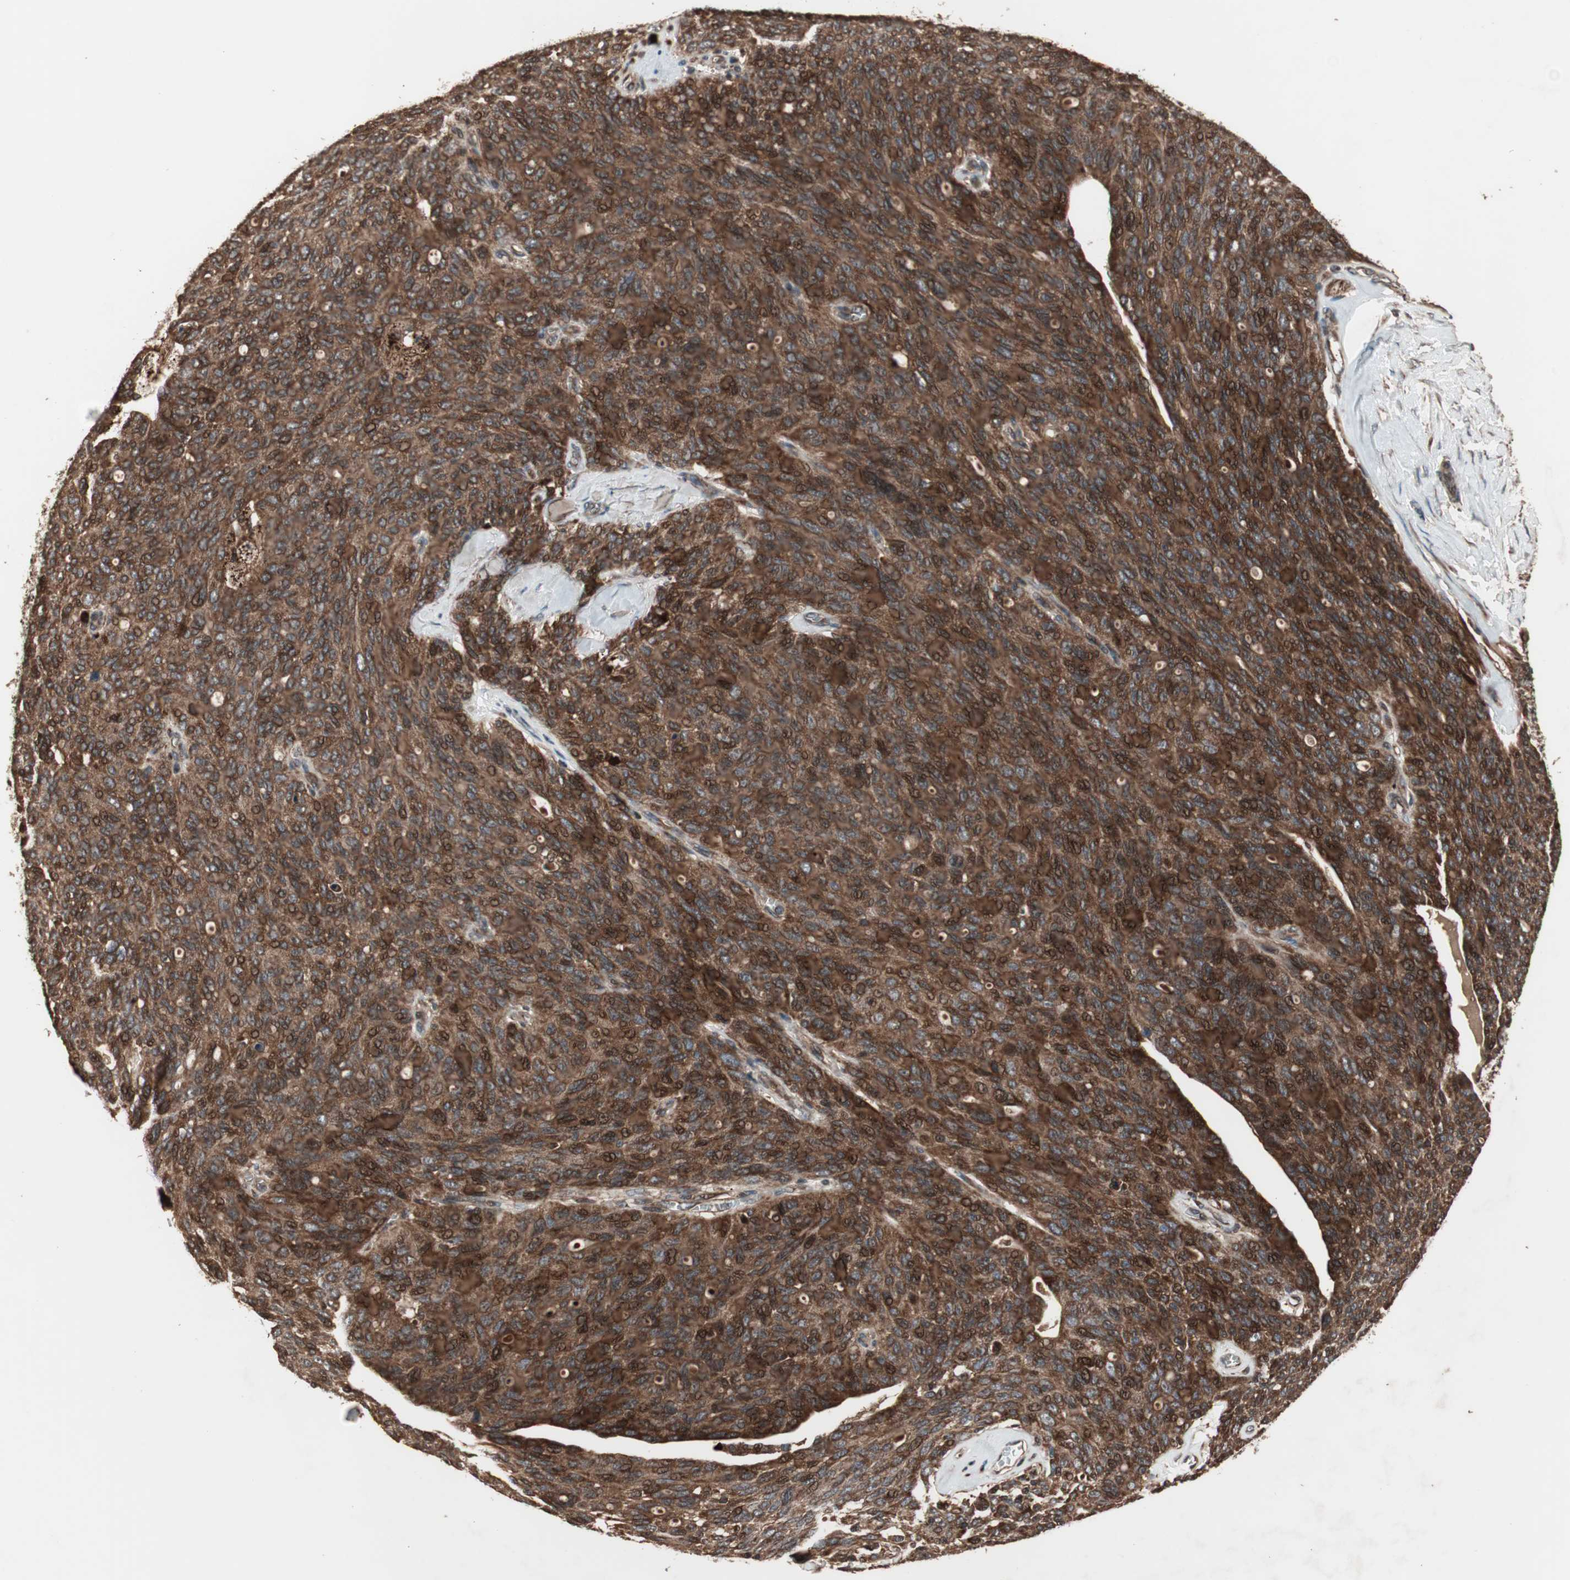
{"staining": {"intensity": "strong", "quantity": ">75%", "location": "cytoplasmic/membranous,nuclear"}, "tissue": "ovarian cancer", "cell_type": "Tumor cells", "image_type": "cancer", "snomed": [{"axis": "morphology", "description": "Carcinoma, endometroid"}, {"axis": "topography", "description": "Ovary"}], "caption": "The photomicrograph reveals staining of ovarian cancer, revealing strong cytoplasmic/membranous and nuclear protein expression (brown color) within tumor cells. The staining is performed using DAB (3,3'-diaminobenzidine) brown chromogen to label protein expression. The nuclei are counter-stained blue using hematoxylin.", "gene": "RAB1A", "patient": {"sex": "female", "age": 60}}